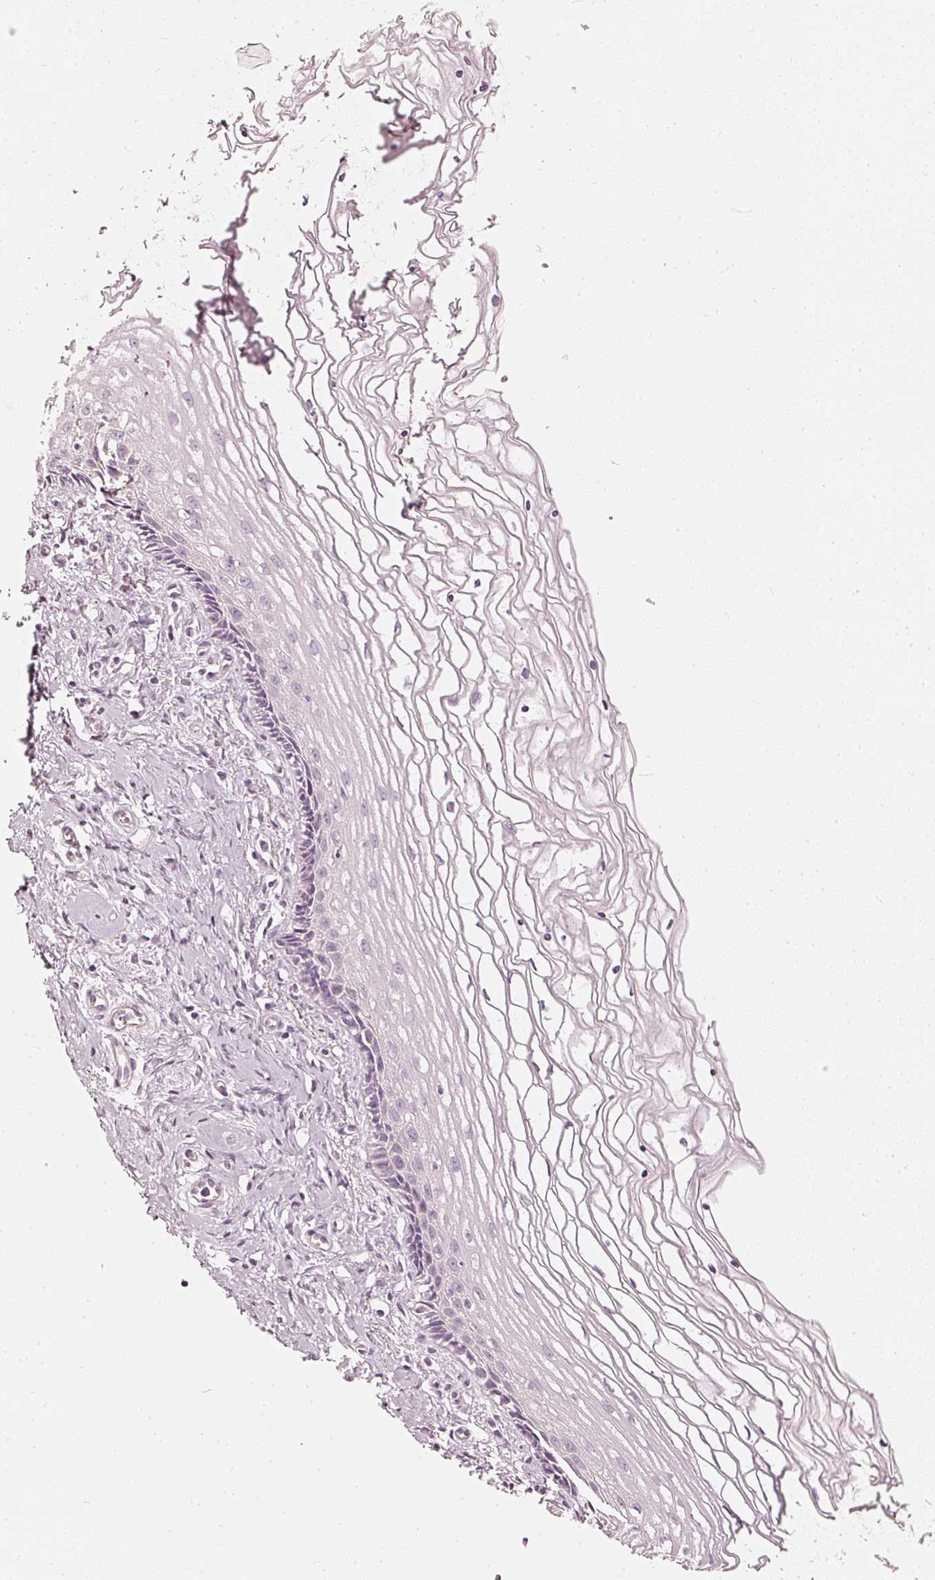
{"staining": {"intensity": "weak", "quantity": "<25%", "location": "cytoplasmic/membranous"}, "tissue": "cervix", "cell_type": "Glandular cells", "image_type": "normal", "snomed": [{"axis": "morphology", "description": "Normal tissue, NOS"}, {"axis": "topography", "description": "Cervix"}], "caption": "This is a photomicrograph of immunohistochemistry staining of unremarkable cervix, which shows no expression in glandular cells. Brightfield microscopy of IHC stained with DAB (3,3'-diaminobenzidine) (brown) and hematoxylin (blue), captured at high magnification.", "gene": "CNP", "patient": {"sex": "female", "age": 47}}